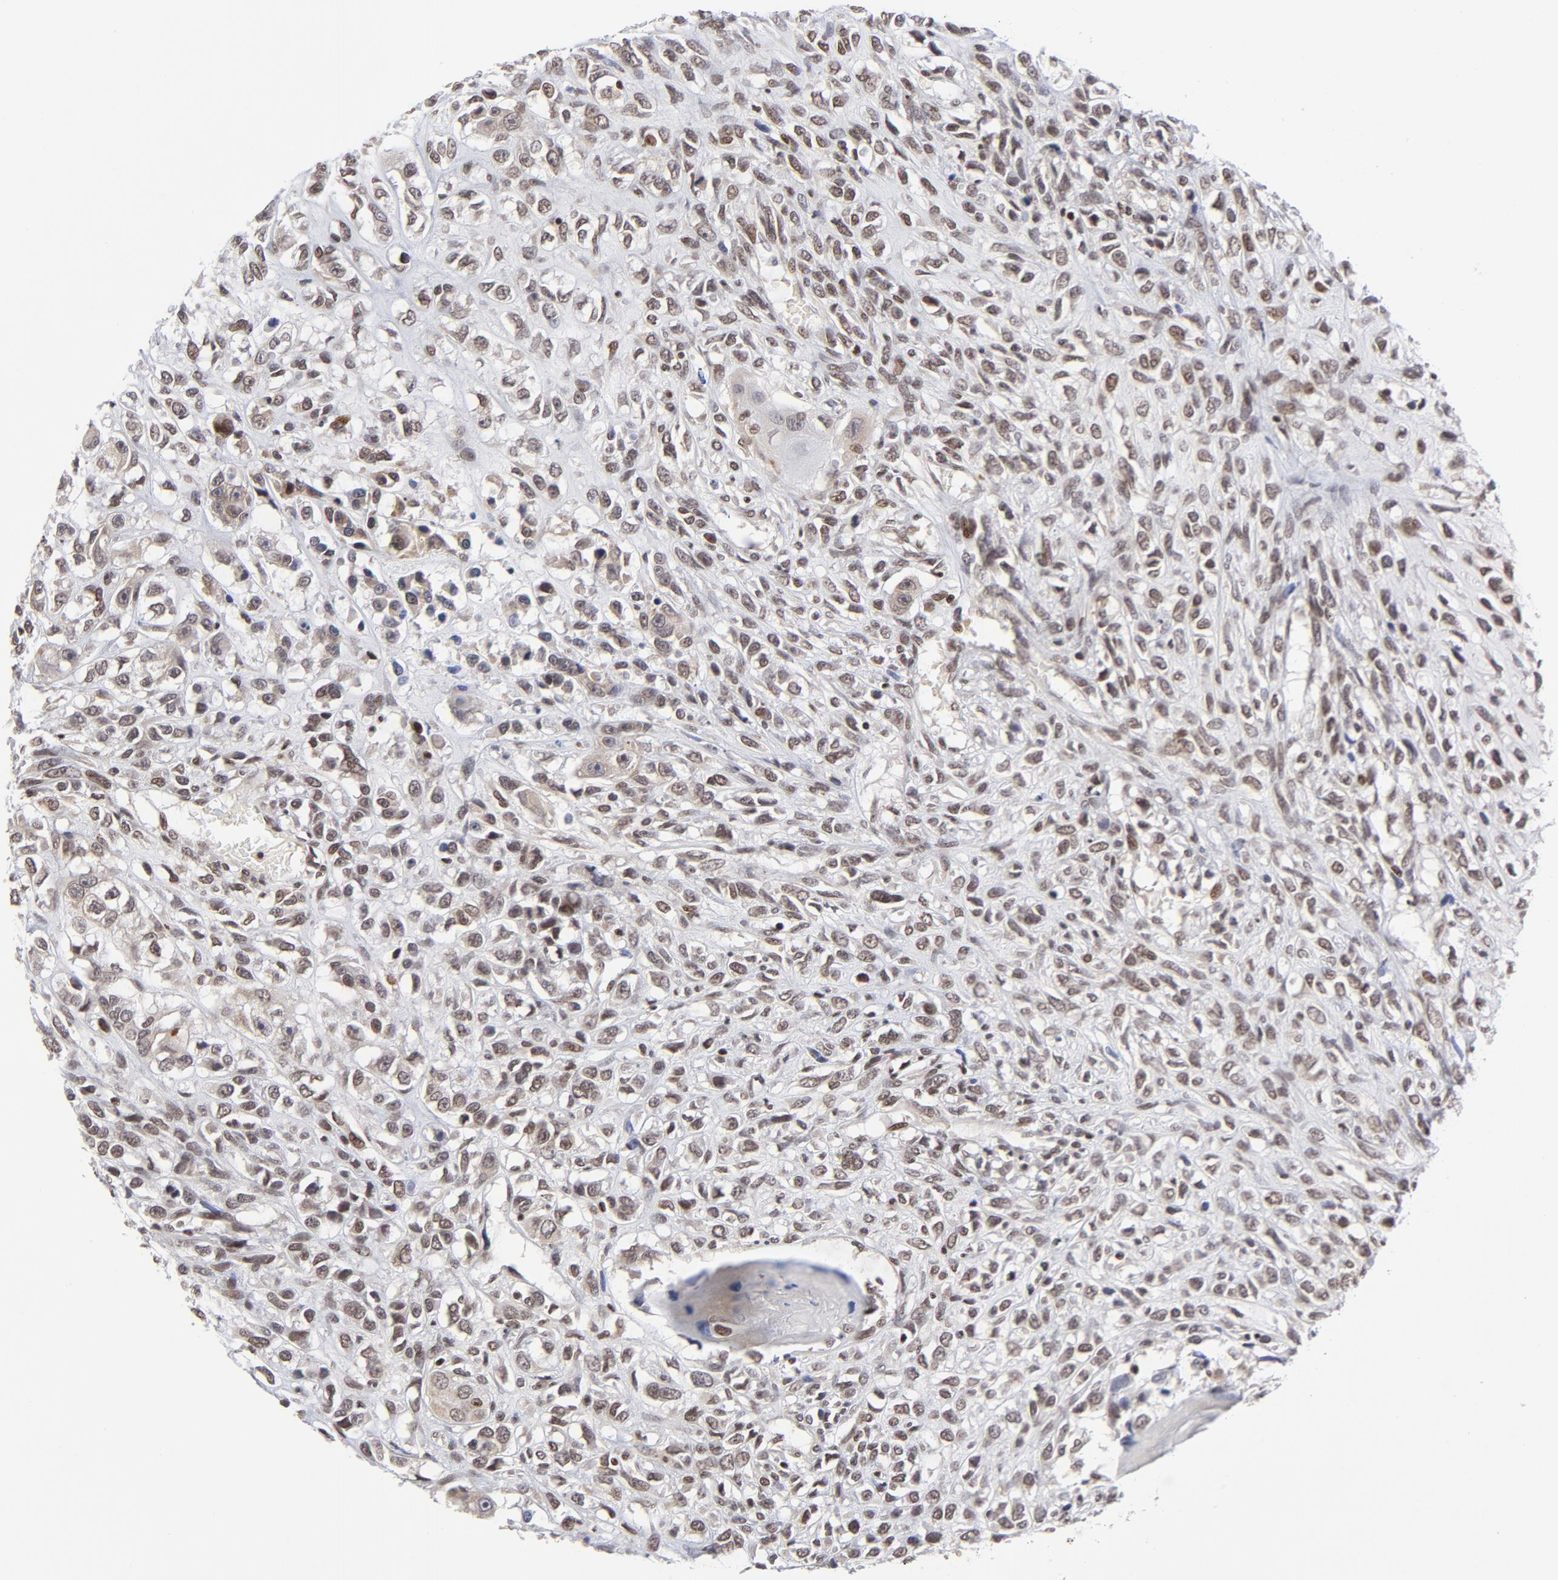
{"staining": {"intensity": "strong", "quantity": ">75%", "location": "nuclear"}, "tissue": "head and neck cancer", "cell_type": "Tumor cells", "image_type": "cancer", "snomed": [{"axis": "morphology", "description": "Necrosis, NOS"}, {"axis": "morphology", "description": "Neoplasm, malignant, NOS"}, {"axis": "topography", "description": "Salivary gland"}, {"axis": "topography", "description": "Head-Neck"}], "caption": "High-magnification brightfield microscopy of head and neck malignant neoplasm stained with DAB (3,3'-diaminobenzidine) (brown) and counterstained with hematoxylin (blue). tumor cells exhibit strong nuclear staining is identified in about>75% of cells.", "gene": "CTCF", "patient": {"sex": "male", "age": 43}}